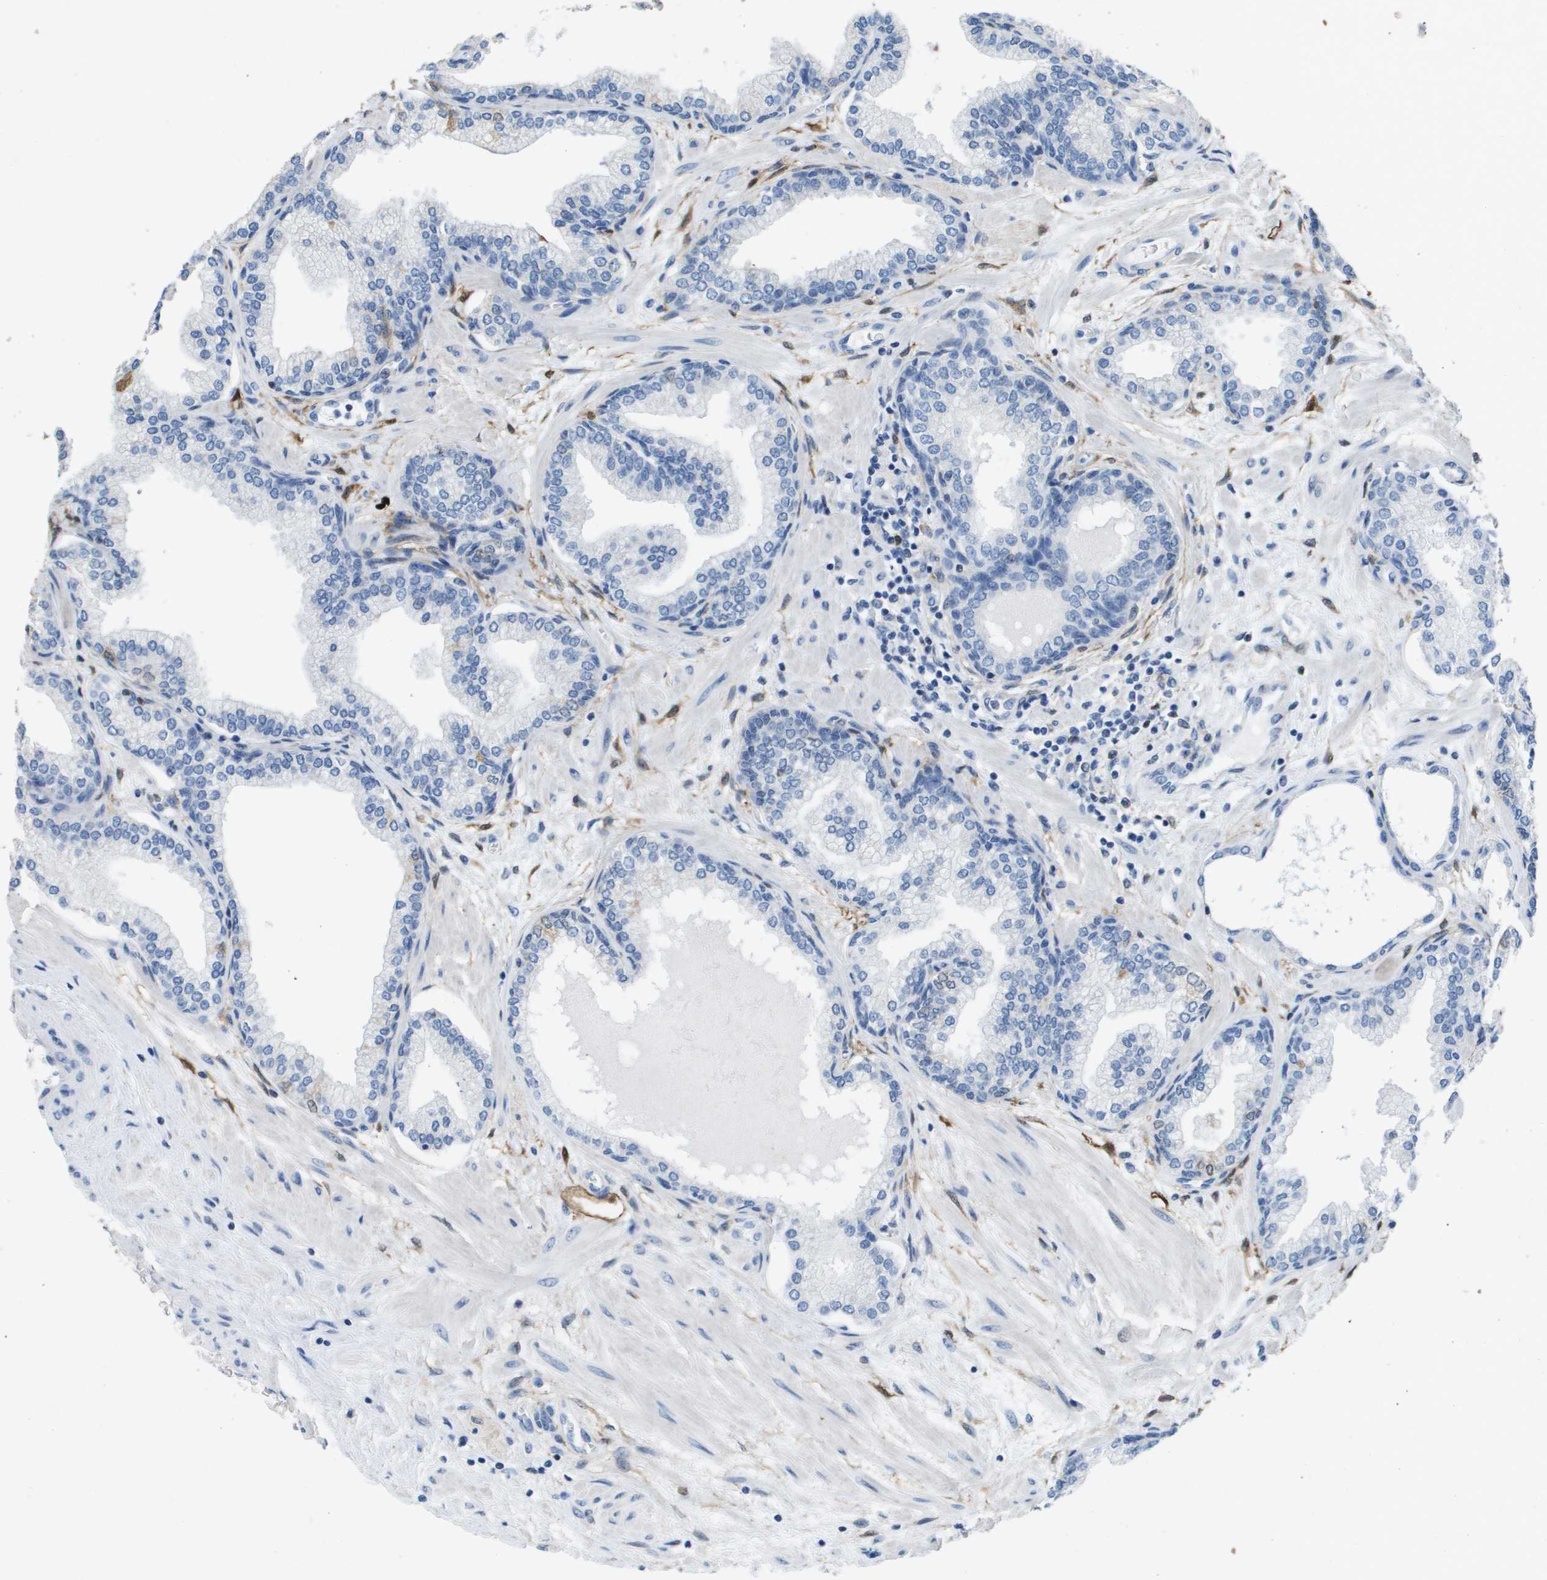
{"staining": {"intensity": "moderate", "quantity": "<25%", "location": "cytoplasmic/membranous"}, "tissue": "prostate", "cell_type": "Glandular cells", "image_type": "normal", "snomed": [{"axis": "morphology", "description": "Normal tissue, NOS"}, {"axis": "morphology", "description": "Urothelial carcinoma, Low grade"}, {"axis": "topography", "description": "Urinary bladder"}, {"axis": "topography", "description": "Prostate"}], "caption": "A micrograph of human prostate stained for a protein reveals moderate cytoplasmic/membranous brown staining in glandular cells.", "gene": "FABP5", "patient": {"sex": "male", "age": 60}}